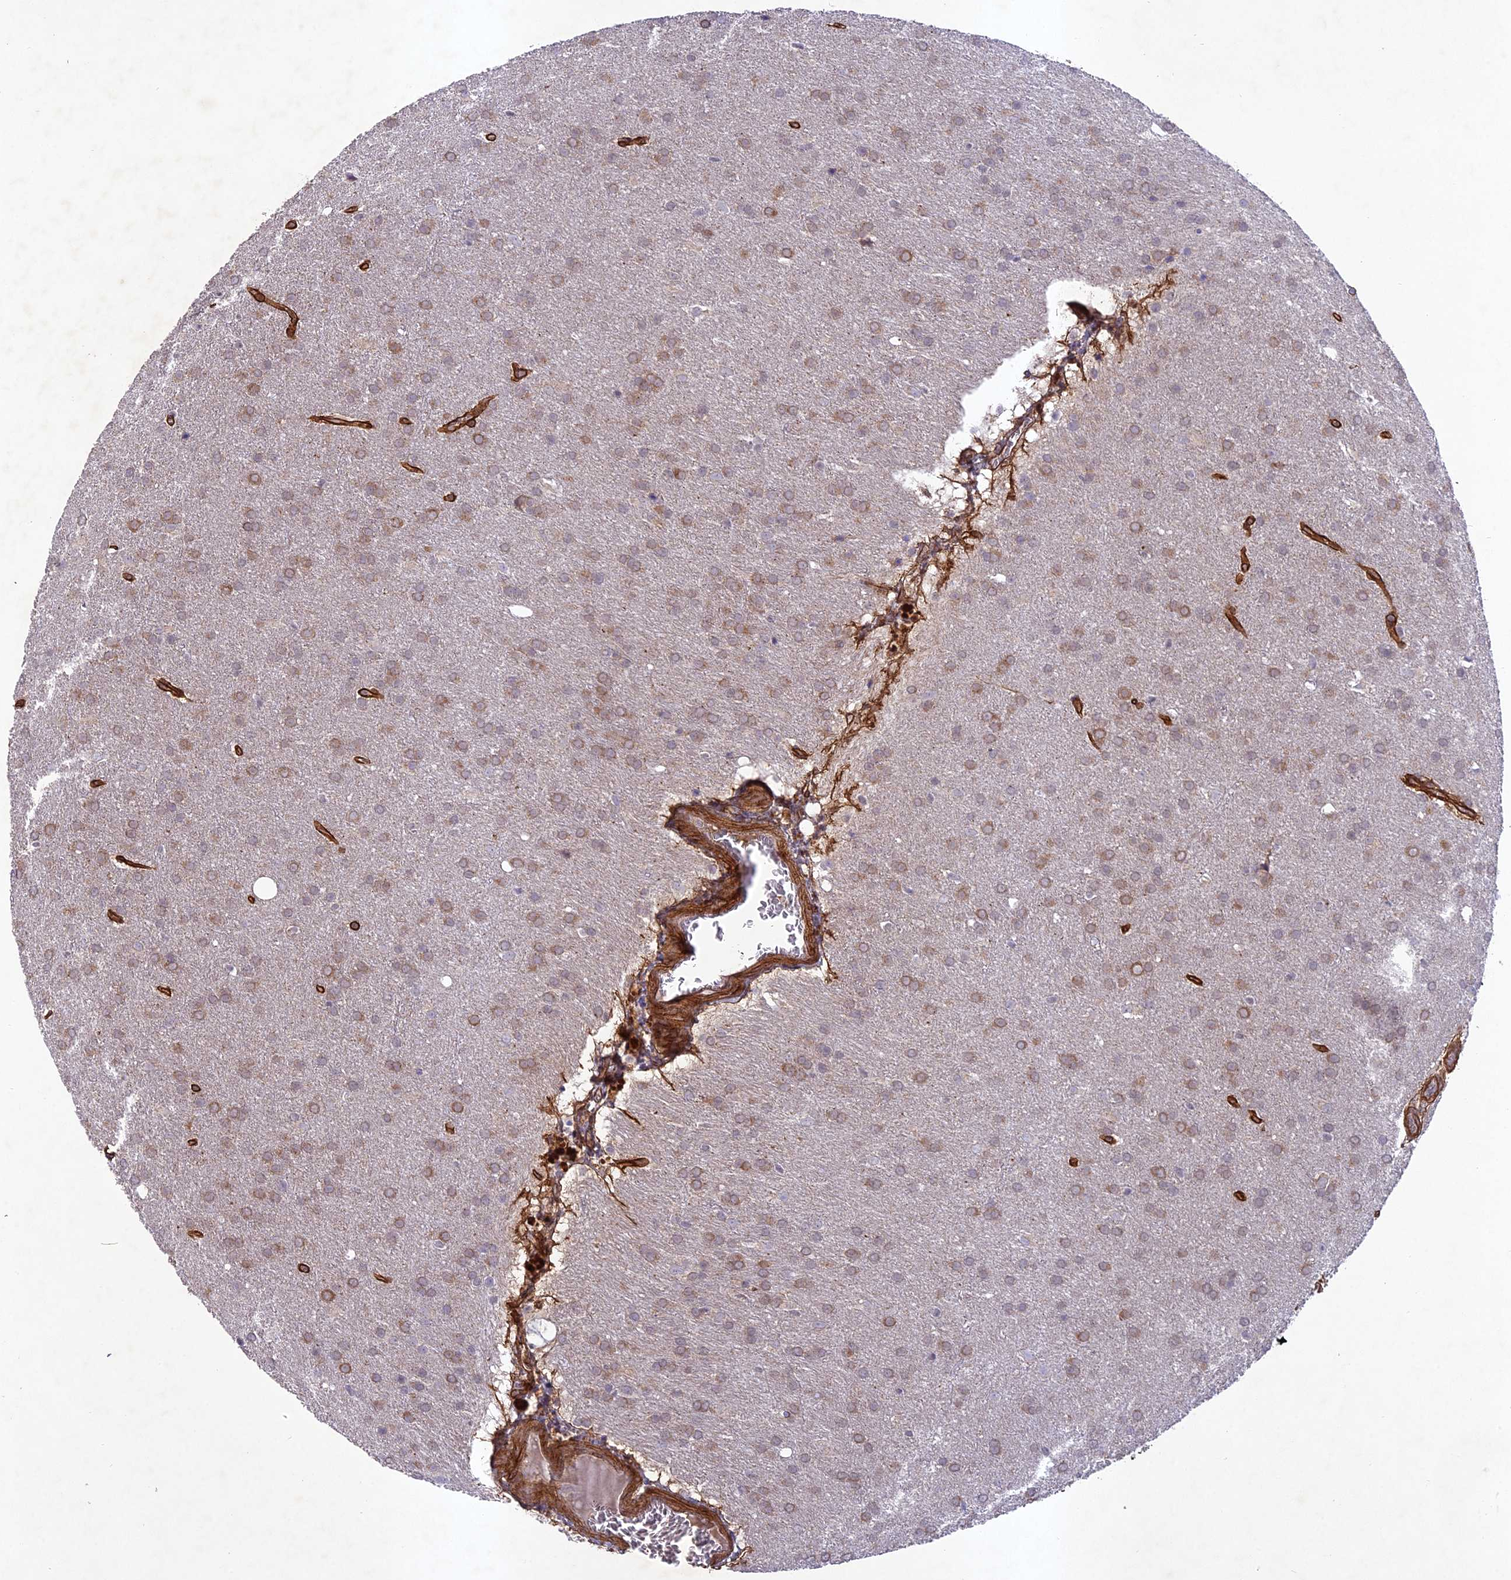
{"staining": {"intensity": "weak", "quantity": ">75%", "location": "cytoplasmic/membranous"}, "tissue": "glioma", "cell_type": "Tumor cells", "image_type": "cancer", "snomed": [{"axis": "morphology", "description": "Glioma, malignant, Low grade"}, {"axis": "topography", "description": "Brain"}], "caption": "Immunohistochemistry staining of glioma, which demonstrates low levels of weak cytoplasmic/membranous staining in approximately >75% of tumor cells indicating weak cytoplasmic/membranous protein staining. The staining was performed using DAB (3,3'-diaminobenzidine) (brown) for protein detection and nuclei were counterstained in hematoxylin (blue).", "gene": "TNS1", "patient": {"sex": "female", "age": 32}}